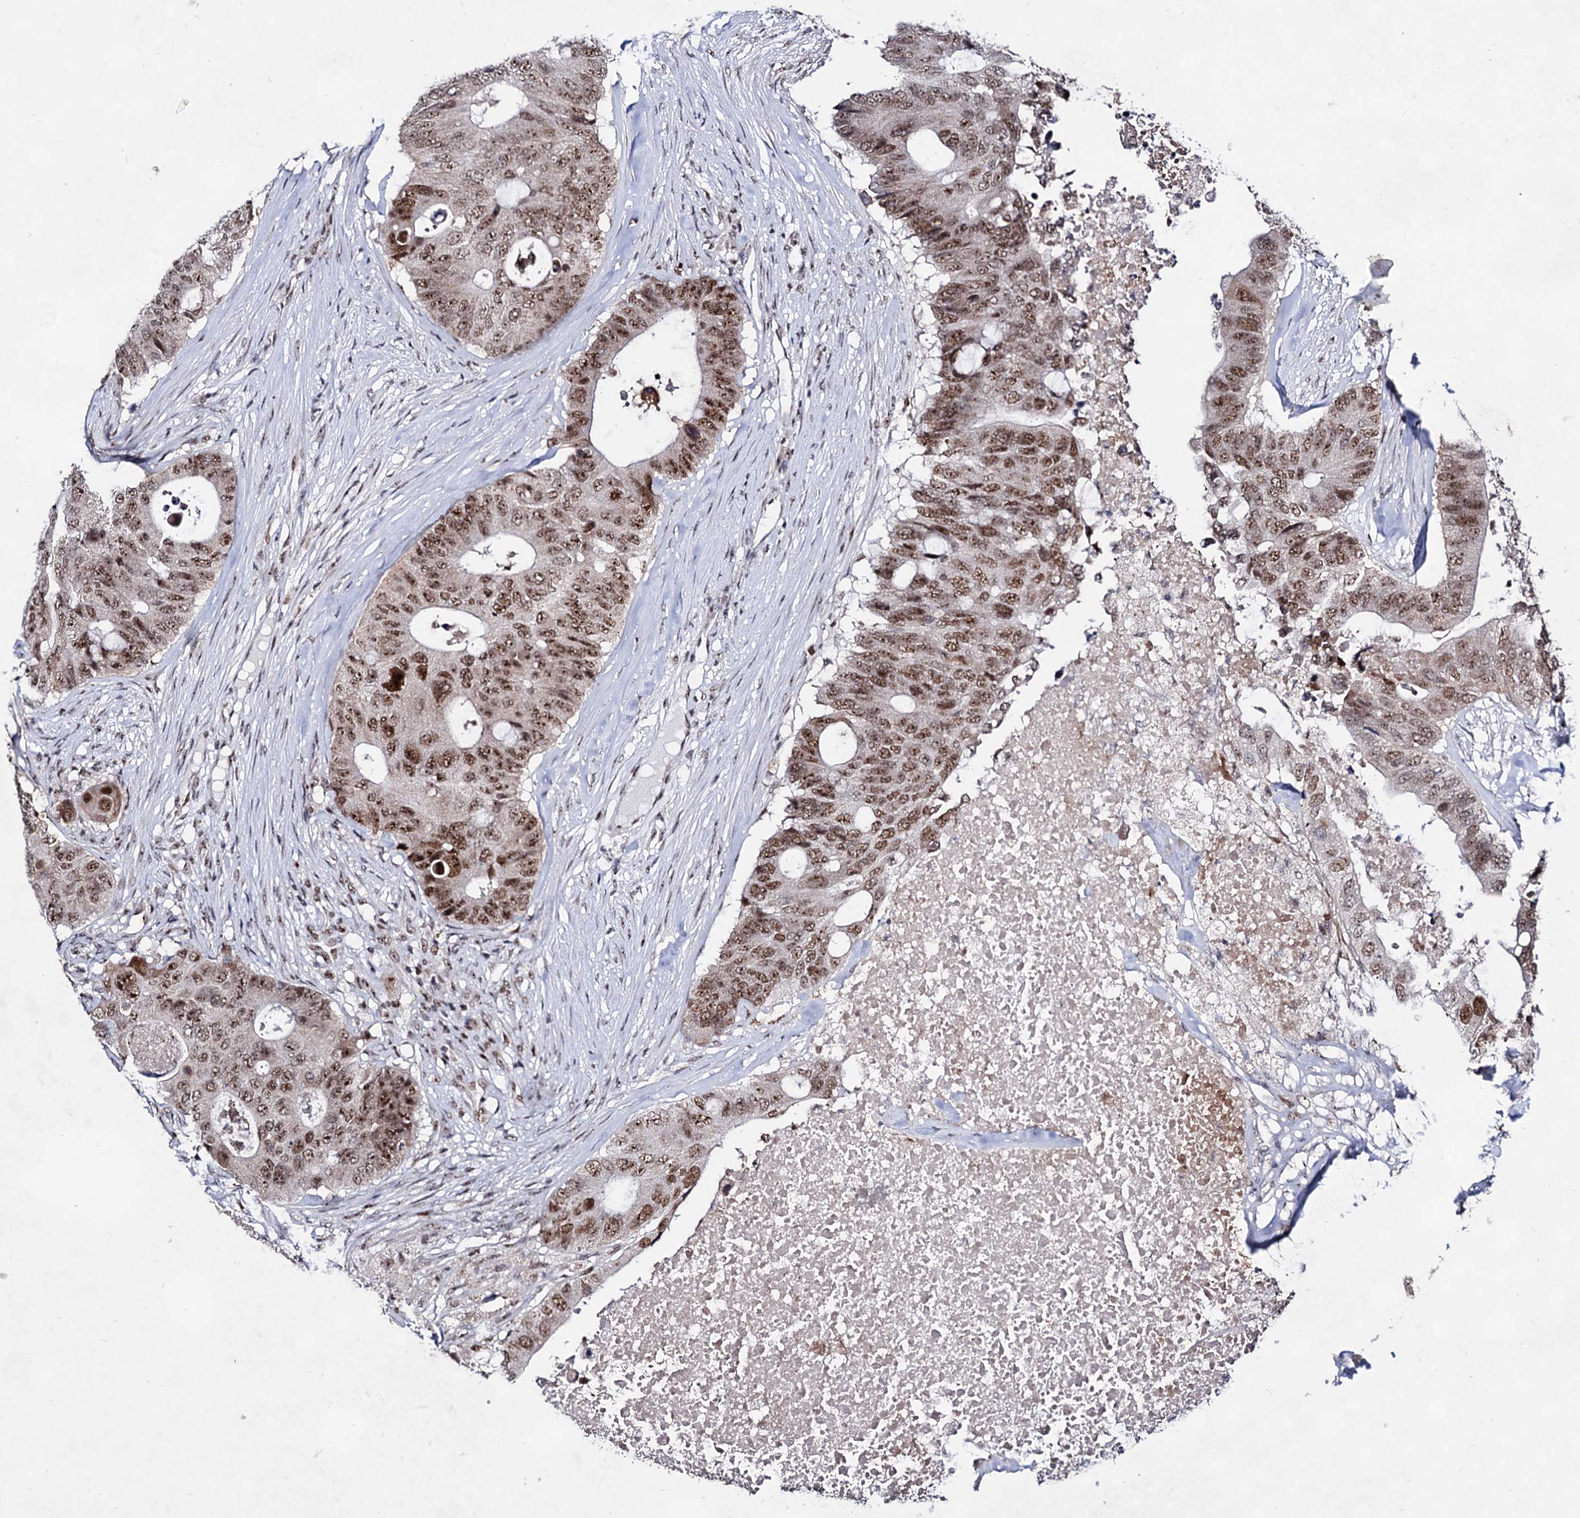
{"staining": {"intensity": "moderate", "quantity": ">75%", "location": "nuclear"}, "tissue": "colorectal cancer", "cell_type": "Tumor cells", "image_type": "cancer", "snomed": [{"axis": "morphology", "description": "Adenocarcinoma, NOS"}, {"axis": "topography", "description": "Colon"}], "caption": "Adenocarcinoma (colorectal) stained with a protein marker exhibits moderate staining in tumor cells.", "gene": "EXOSC10", "patient": {"sex": "male", "age": 71}}